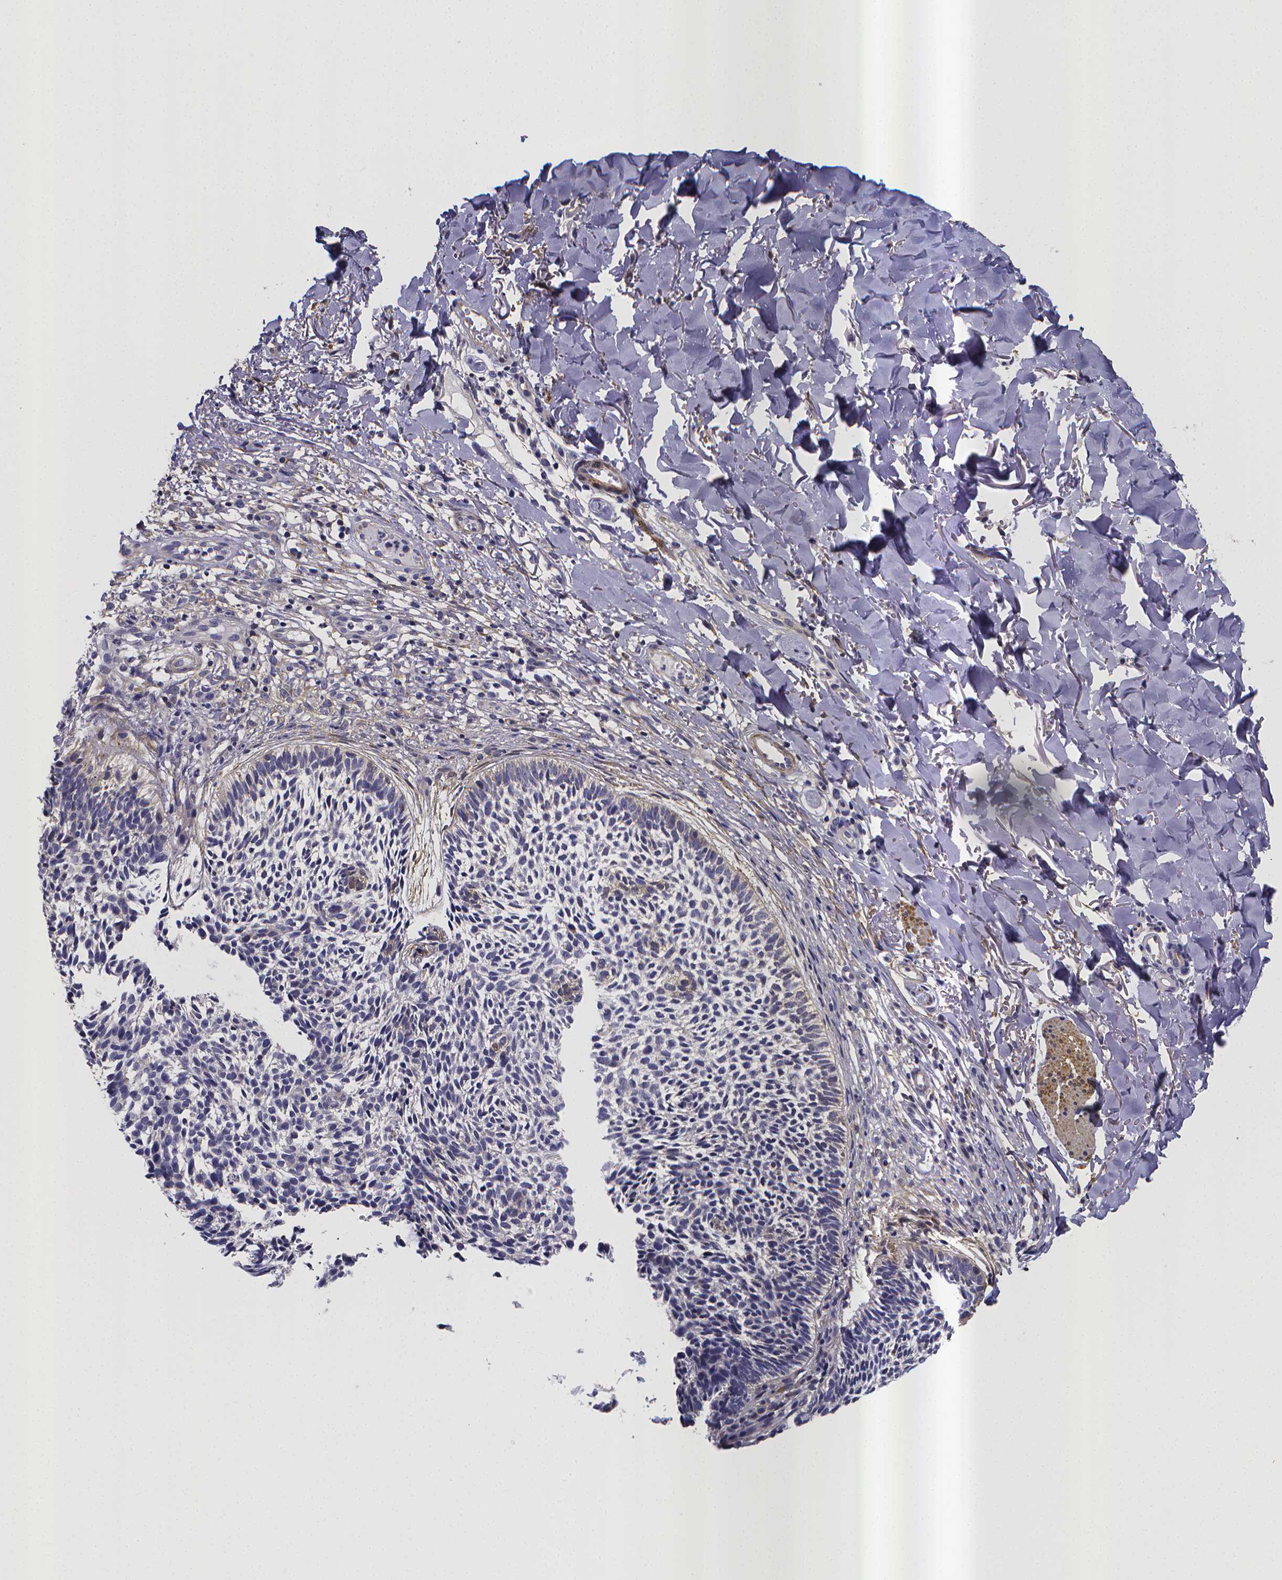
{"staining": {"intensity": "negative", "quantity": "none", "location": "none"}, "tissue": "skin cancer", "cell_type": "Tumor cells", "image_type": "cancer", "snomed": [{"axis": "morphology", "description": "Basal cell carcinoma"}, {"axis": "topography", "description": "Skin"}], "caption": "A high-resolution image shows IHC staining of basal cell carcinoma (skin), which demonstrates no significant staining in tumor cells.", "gene": "RERG", "patient": {"sex": "male", "age": 78}}